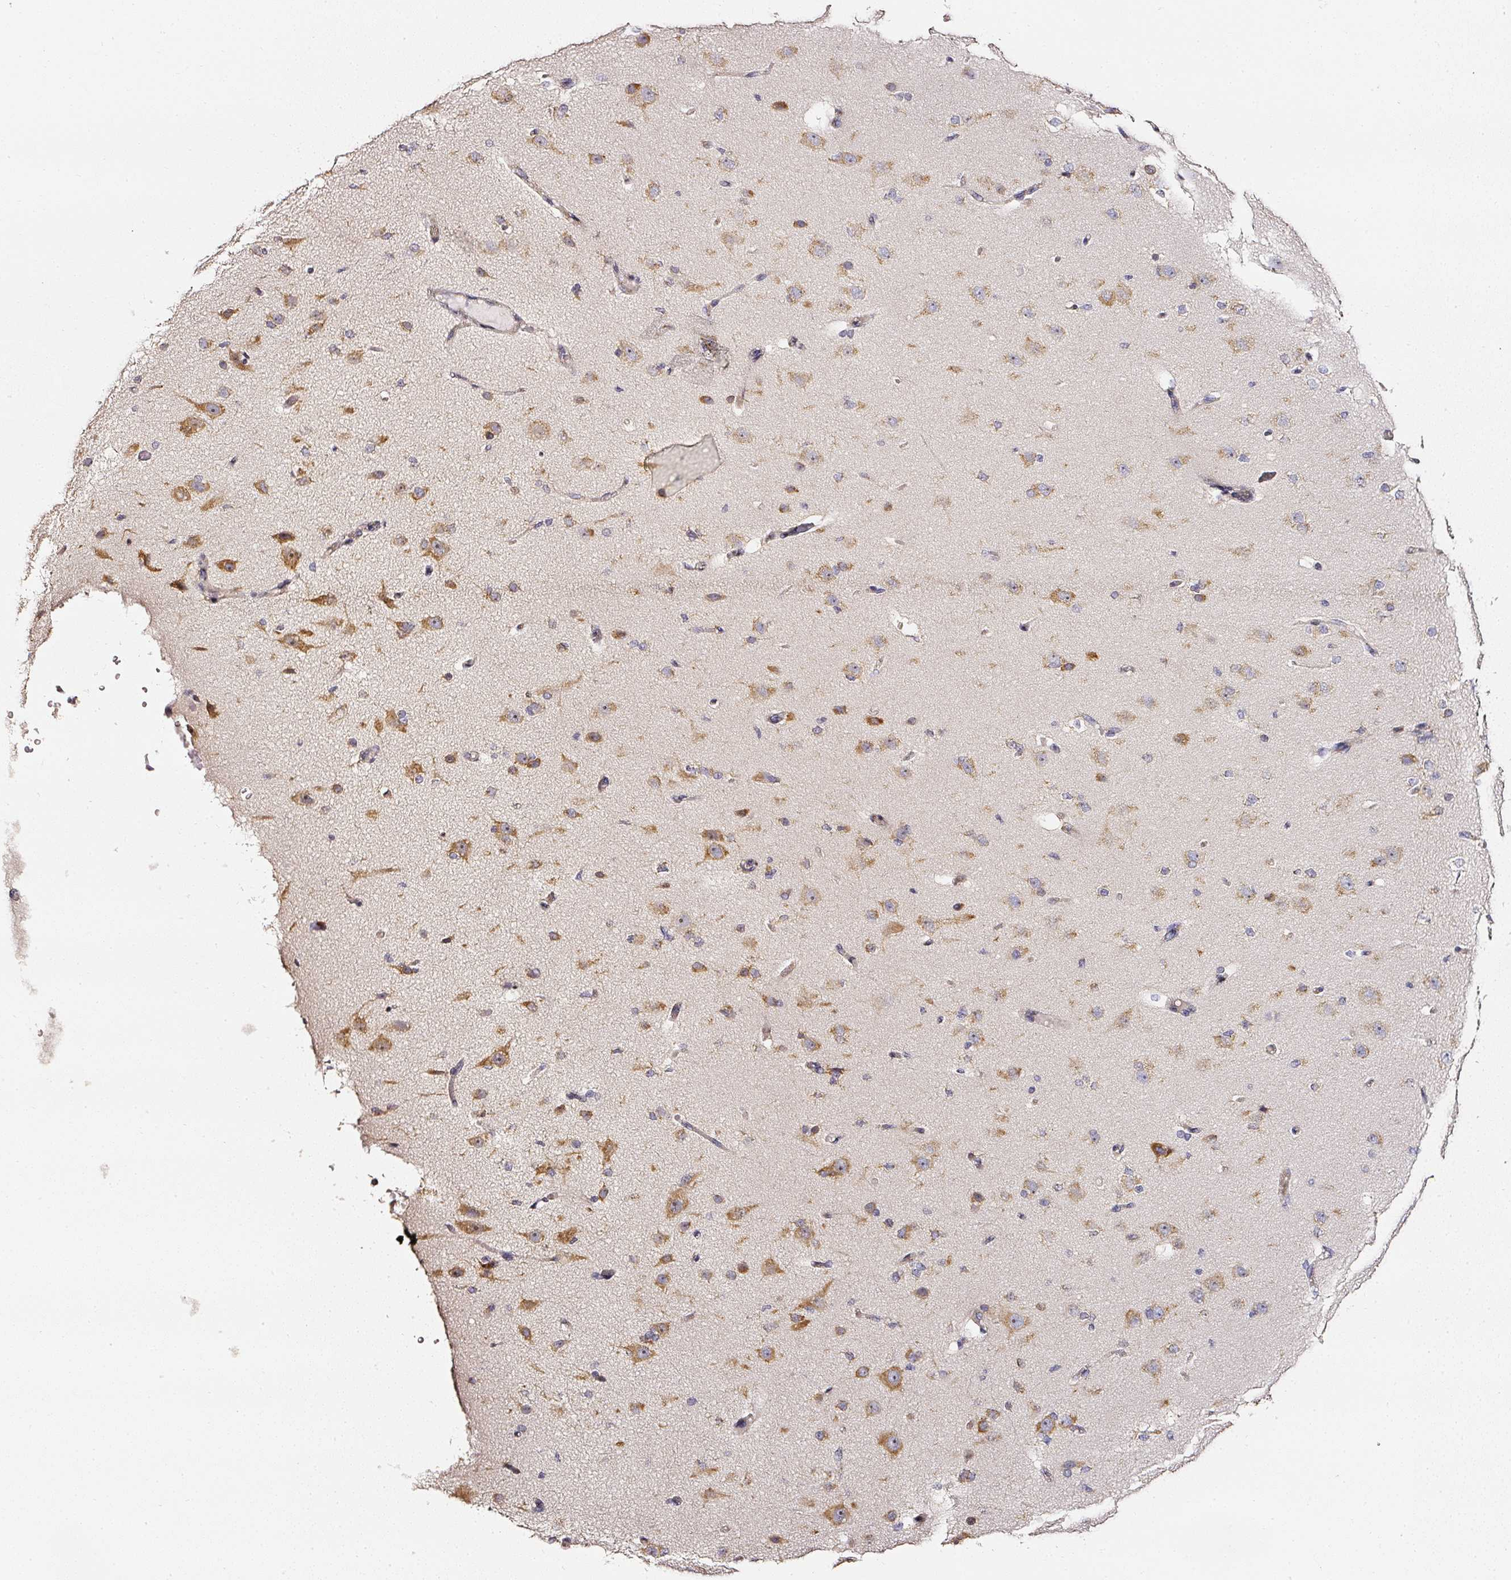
{"staining": {"intensity": "negative", "quantity": "none", "location": "none"}, "tissue": "cerebral cortex", "cell_type": "Endothelial cells", "image_type": "normal", "snomed": [{"axis": "morphology", "description": "Normal tissue, NOS"}, {"axis": "morphology", "description": "Inflammation, NOS"}, {"axis": "topography", "description": "Cerebral cortex"}], "caption": "Image shows no protein staining in endothelial cells of unremarkable cerebral cortex. Brightfield microscopy of immunohistochemistry (IHC) stained with DAB (brown) and hematoxylin (blue), captured at high magnification.", "gene": "NTRK1", "patient": {"sex": "male", "age": 6}}